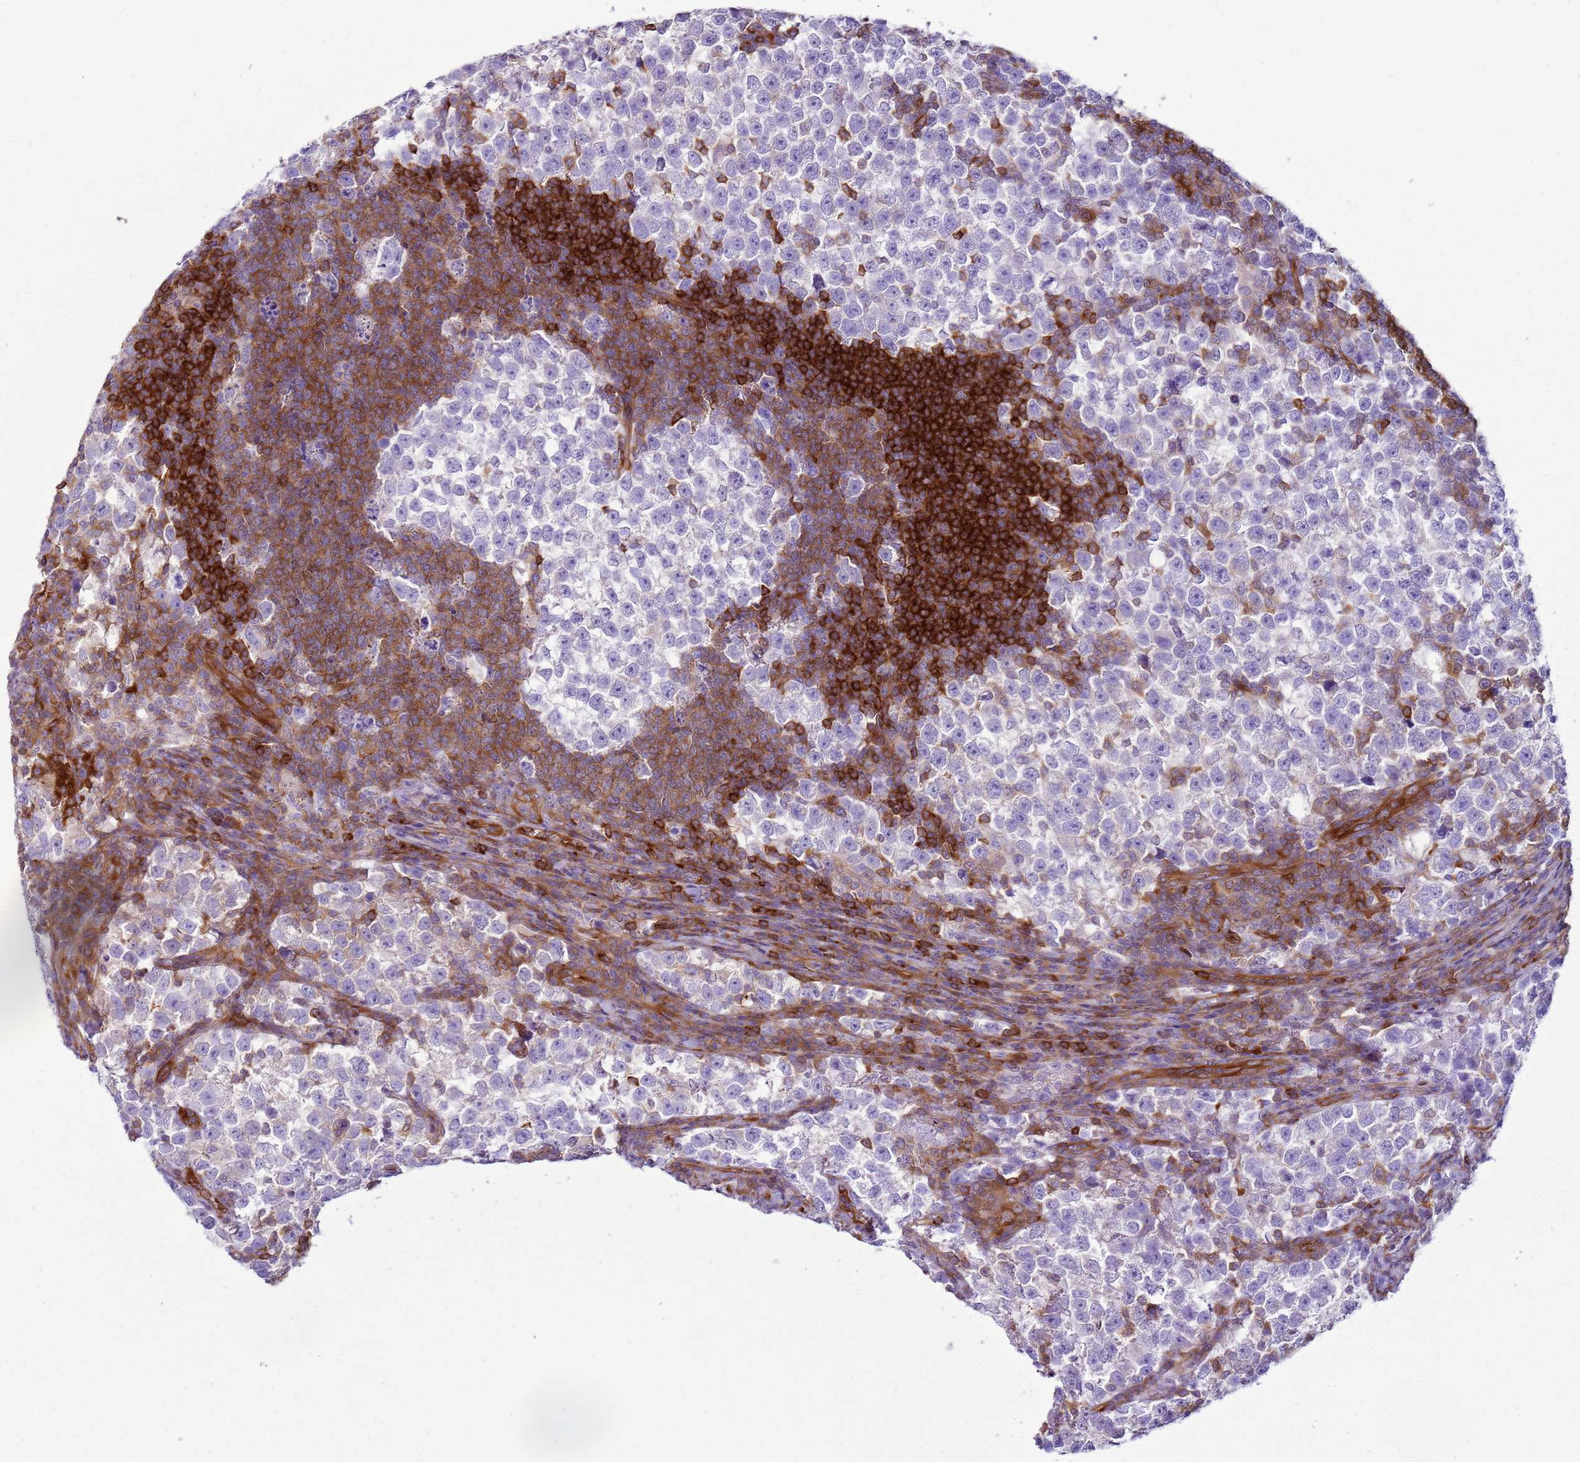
{"staining": {"intensity": "negative", "quantity": "none", "location": "none"}, "tissue": "testis cancer", "cell_type": "Tumor cells", "image_type": "cancer", "snomed": [{"axis": "morphology", "description": "Normal tissue, NOS"}, {"axis": "morphology", "description": "Seminoma, NOS"}, {"axis": "topography", "description": "Testis"}], "caption": "Photomicrograph shows no protein positivity in tumor cells of testis seminoma tissue.", "gene": "SNX21", "patient": {"sex": "male", "age": 43}}